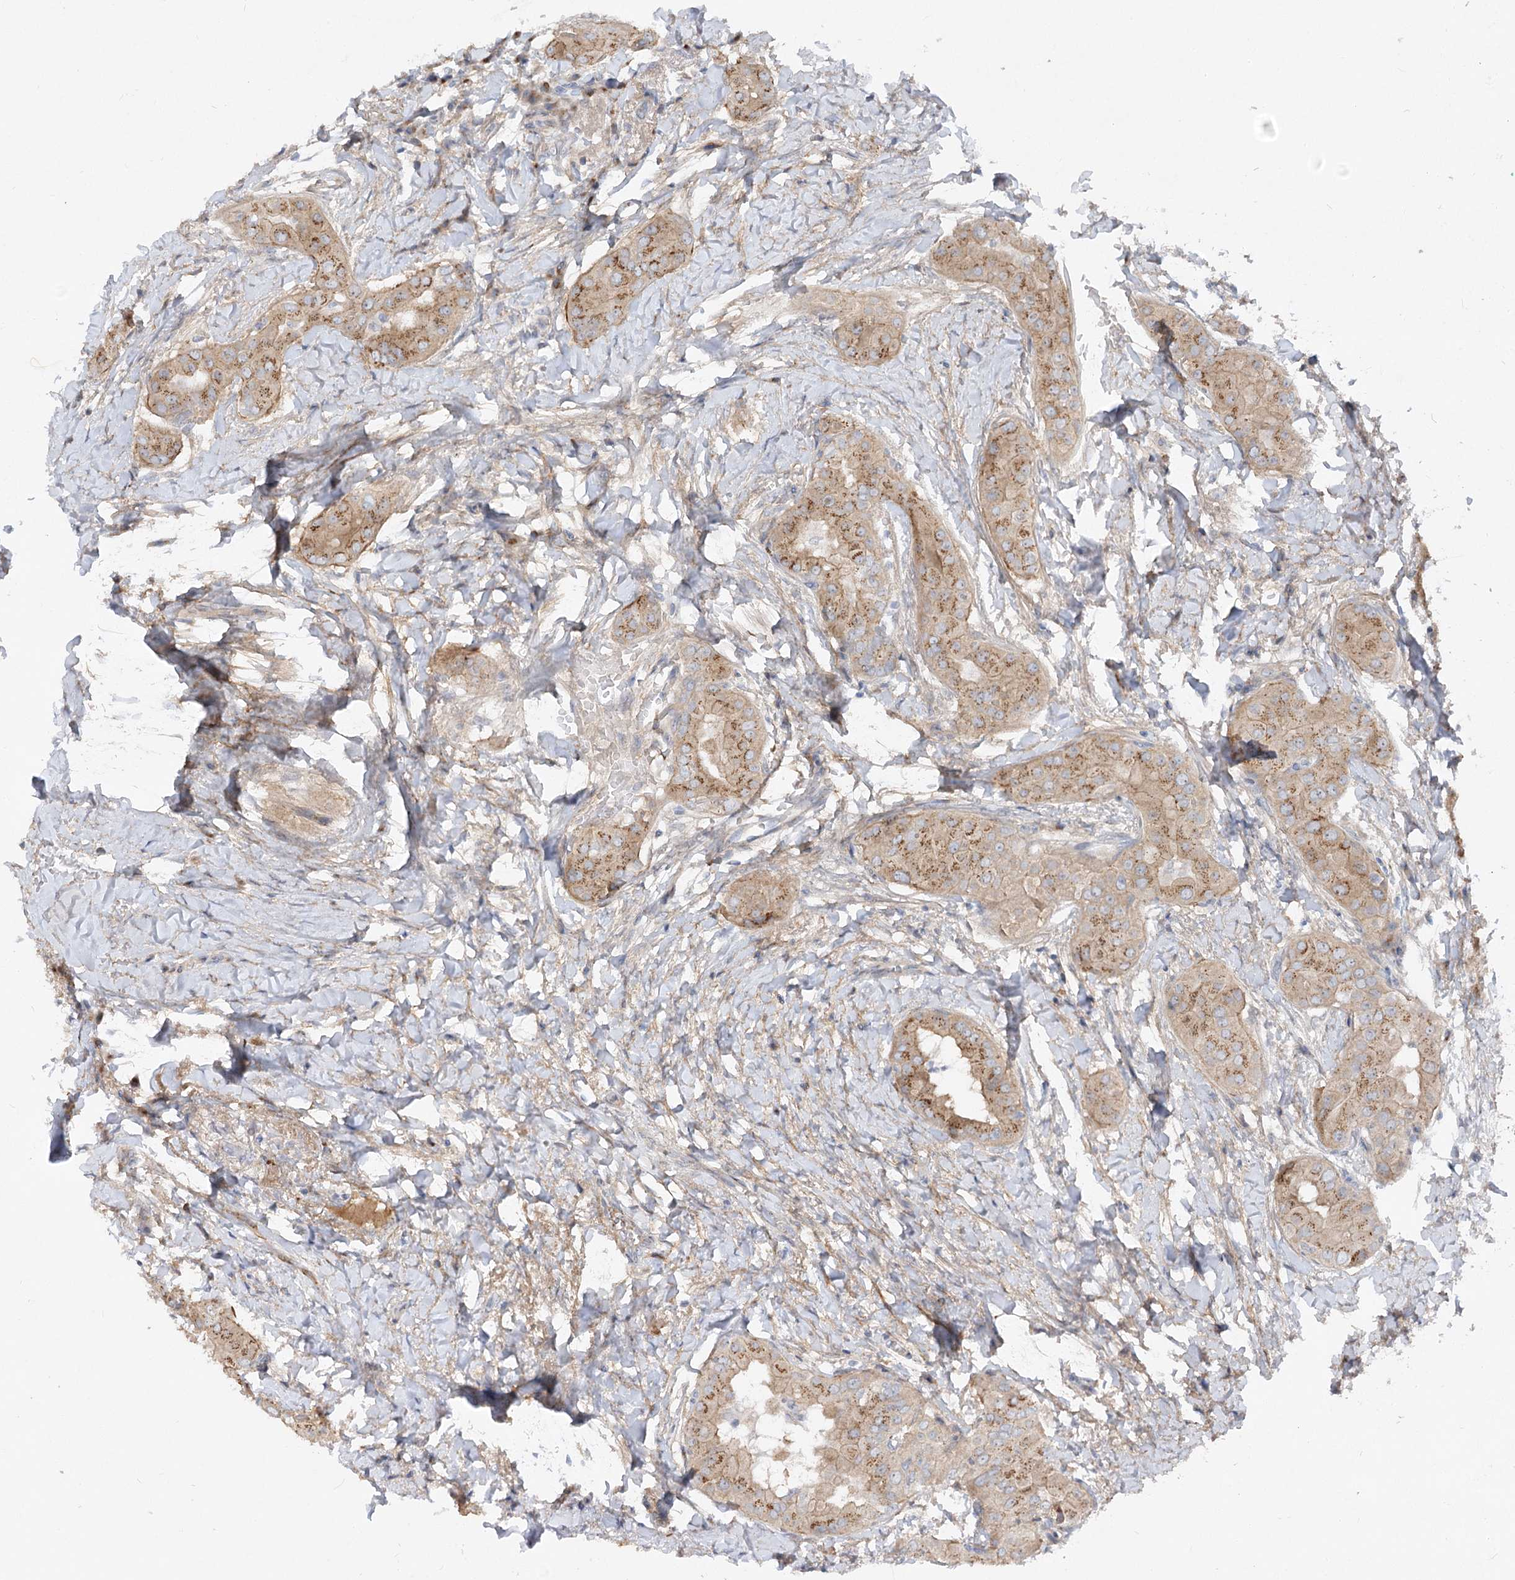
{"staining": {"intensity": "moderate", "quantity": ">75%", "location": "cytoplasmic/membranous"}, "tissue": "thyroid cancer", "cell_type": "Tumor cells", "image_type": "cancer", "snomed": [{"axis": "morphology", "description": "Papillary adenocarcinoma, NOS"}, {"axis": "topography", "description": "Thyroid gland"}], "caption": "Protein expression analysis of thyroid cancer (papillary adenocarcinoma) reveals moderate cytoplasmic/membranous staining in about >75% of tumor cells. (Stains: DAB in brown, nuclei in blue, Microscopy: brightfield microscopy at high magnification).", "gene": "FGF19", "patient": {"sex": "male", "age": 33}}